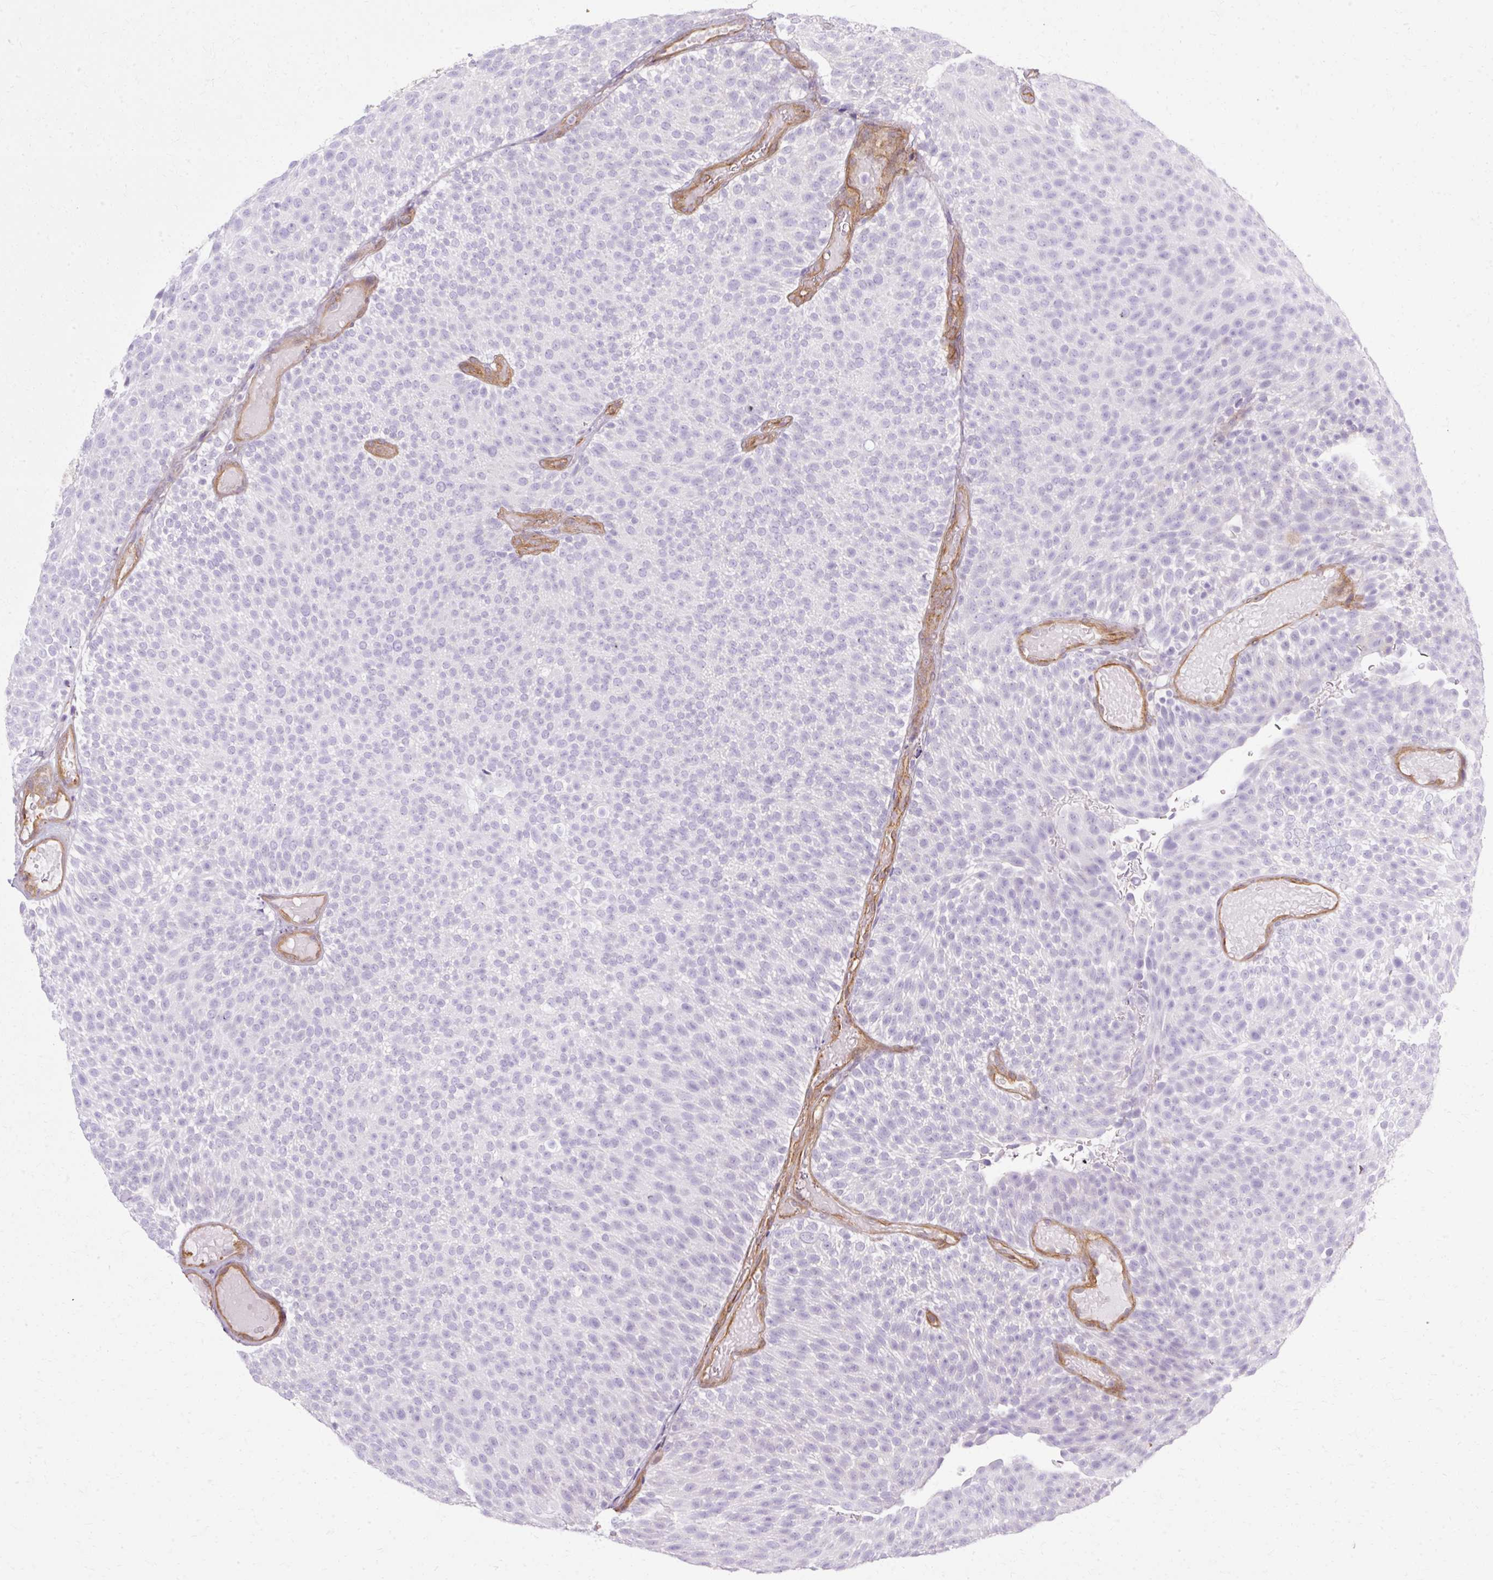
{"staining": {"intensity": "negative", "quantity": "none", "location": "none"}, "tissue": "urothelial cancer", "cell_type": "Tumor cells", "image_type": "cancer", "snomed": [{"axis": "morphology", "description": "Urothelial carcinoma, Low grade"}, {"axis": "topography", "description": "Urinary bladder"}], "caption": "High power microscopy micrograph of an immunohistochemistry (IHC) photomicrograph of urothelial cancer, revealing no significant positivity in tumor cells.", "gene": "CNN3", "patient": {"sex": "male", "age": 78}}